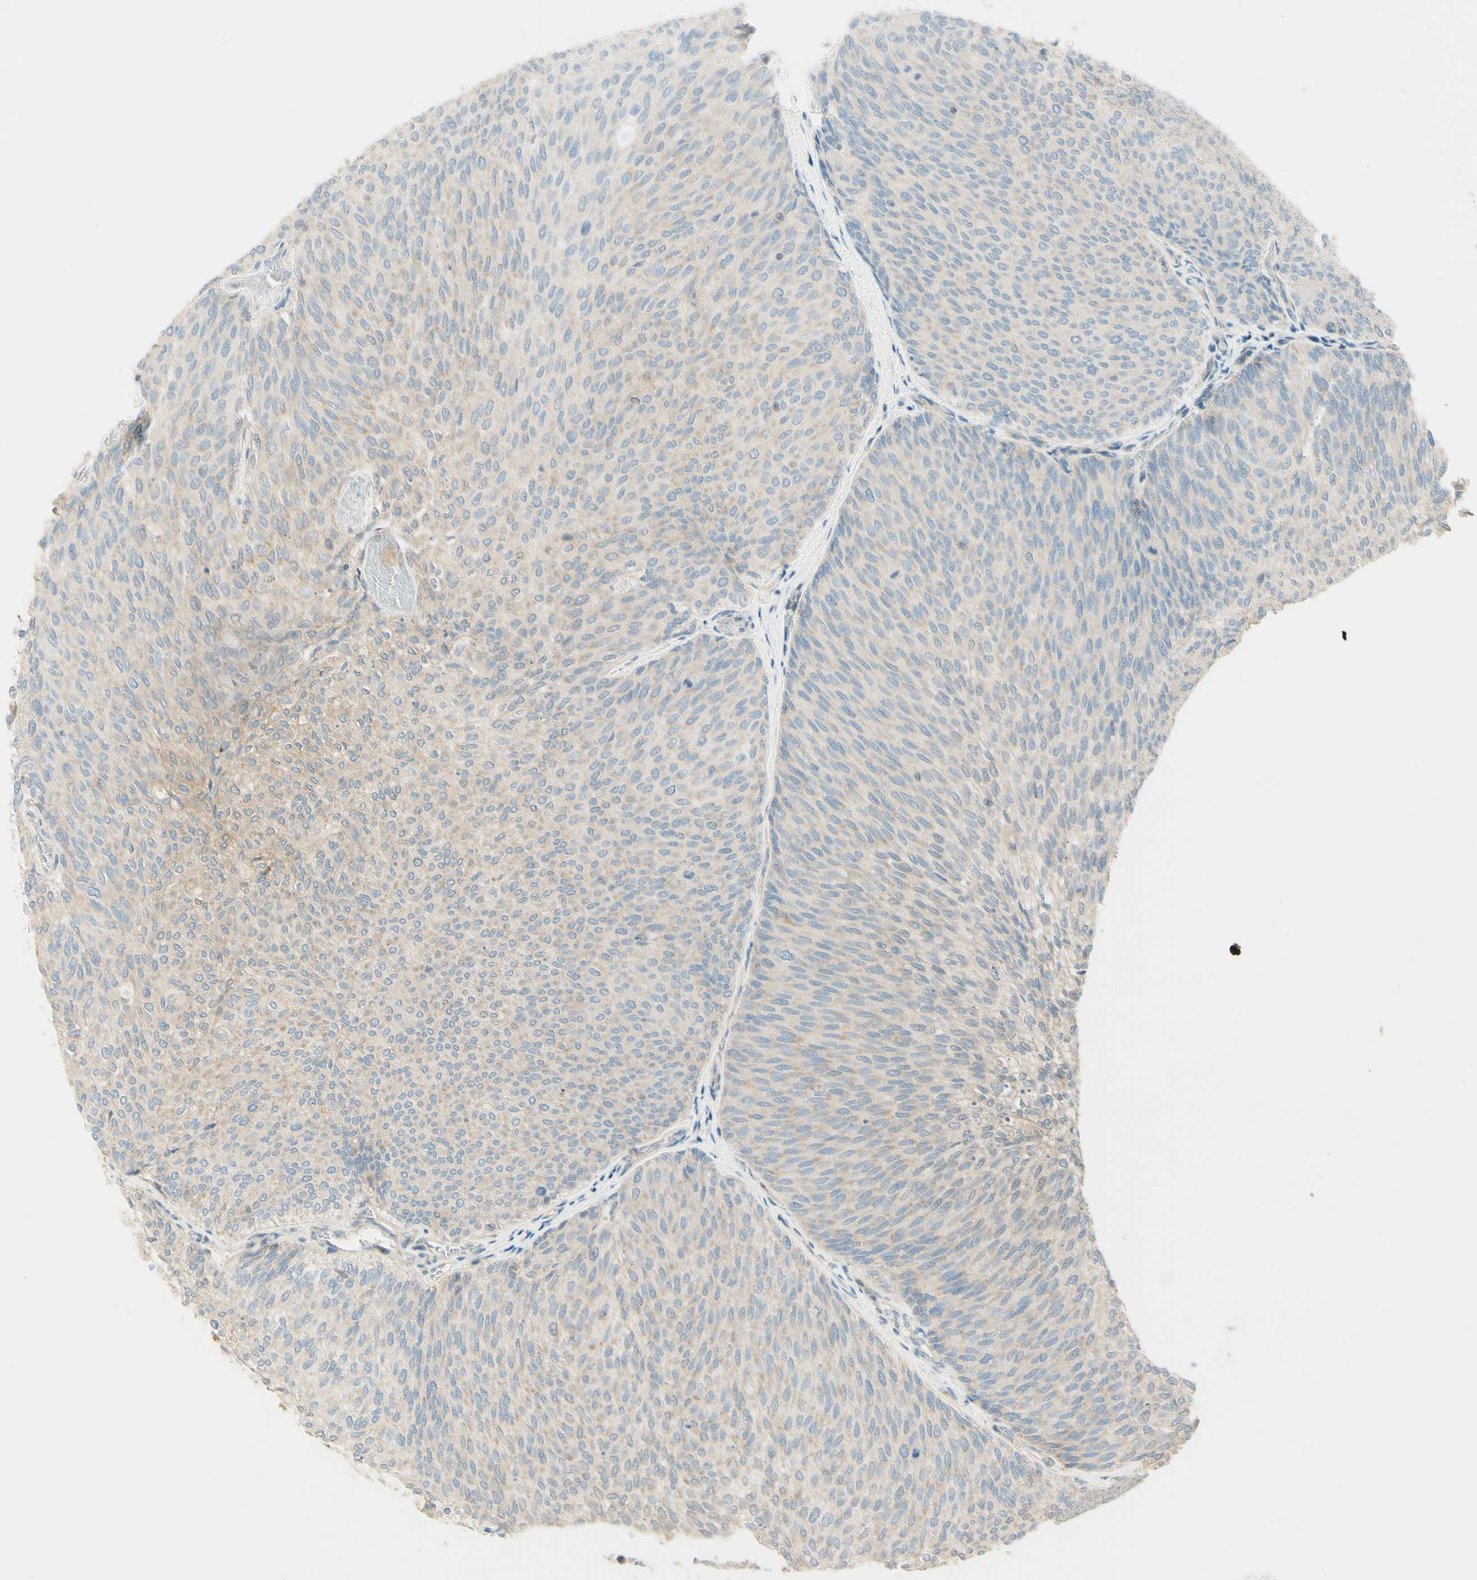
{"staining": {"intensity": "weak", "quantity": ">75%", "location": "cytoplasmic/membranous"}, "tissue": "urothelial cancer", "cell_type": "Tumor cells", "image_type": "cancer", "snomed": [{"axis": "morphology", "description": "Urothelial carcinoma, Low grade"}, {"axis": "topography", "description": "Urinary bladder"}], "caption": "Weak cytoplasmic/membranous expression is present in approximately >75% of tumor cells in urothelial carcinoma (low-grade).", "gene": "PROM1", "patient": {"sex": "female", "age": 79}}